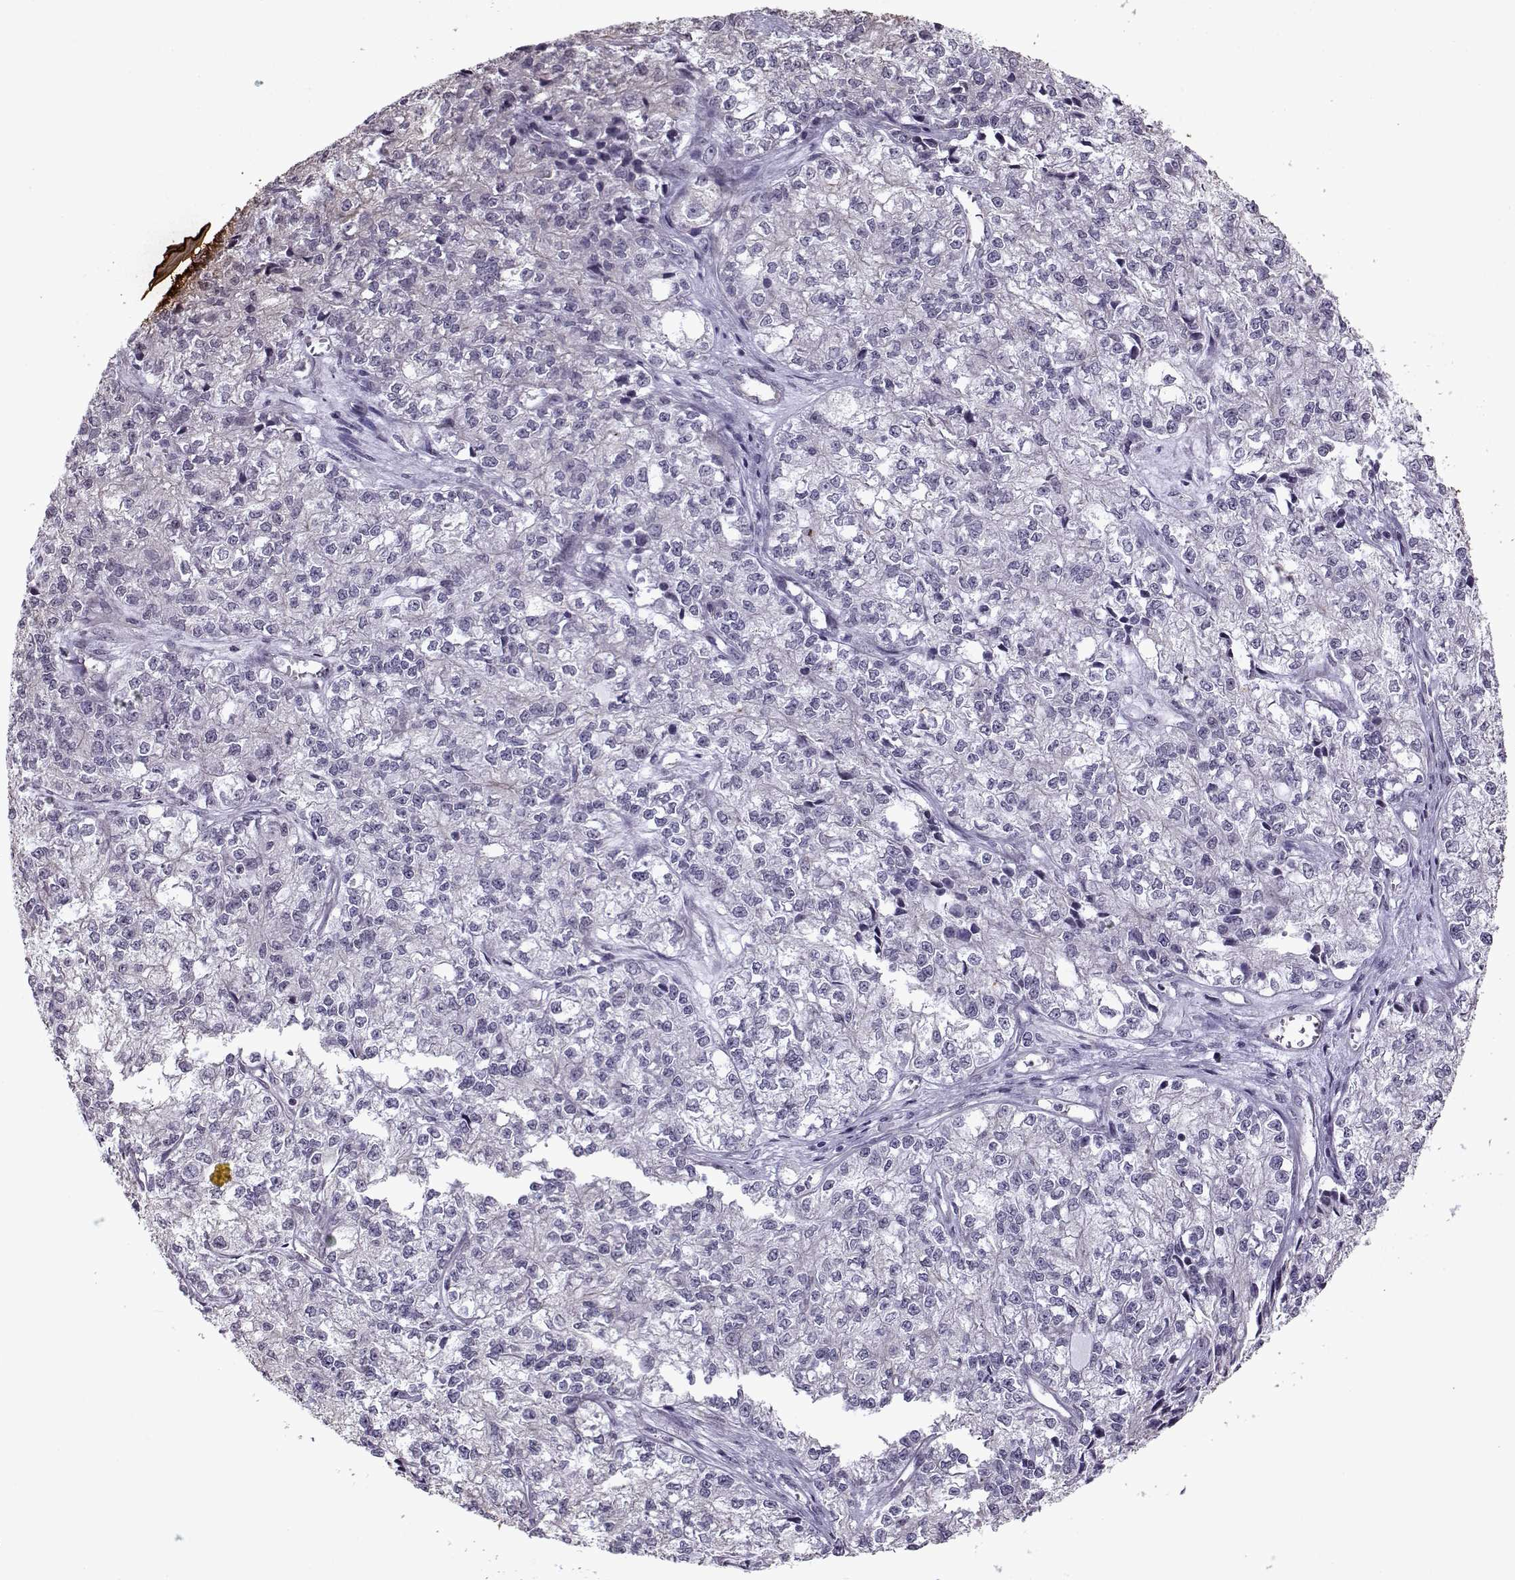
{"staining": {"intensity": "negative", "quantity": "none", "location": "none"}, "tissue": "ovarian cancer", "cell_type": "Tumor cells", "image_type": "cancer", "snomed": [{"axis": "morphology", "description": "Carcinoma, endometroid"}, {"axis": "topography", "description": "Ovary"}], "caption": "A micrograph of human ovarian endometroid carcinoma is negative for staining in tumor cells.", "gene": "KRT9", "patient": {"sex": "female", "age": 64}}